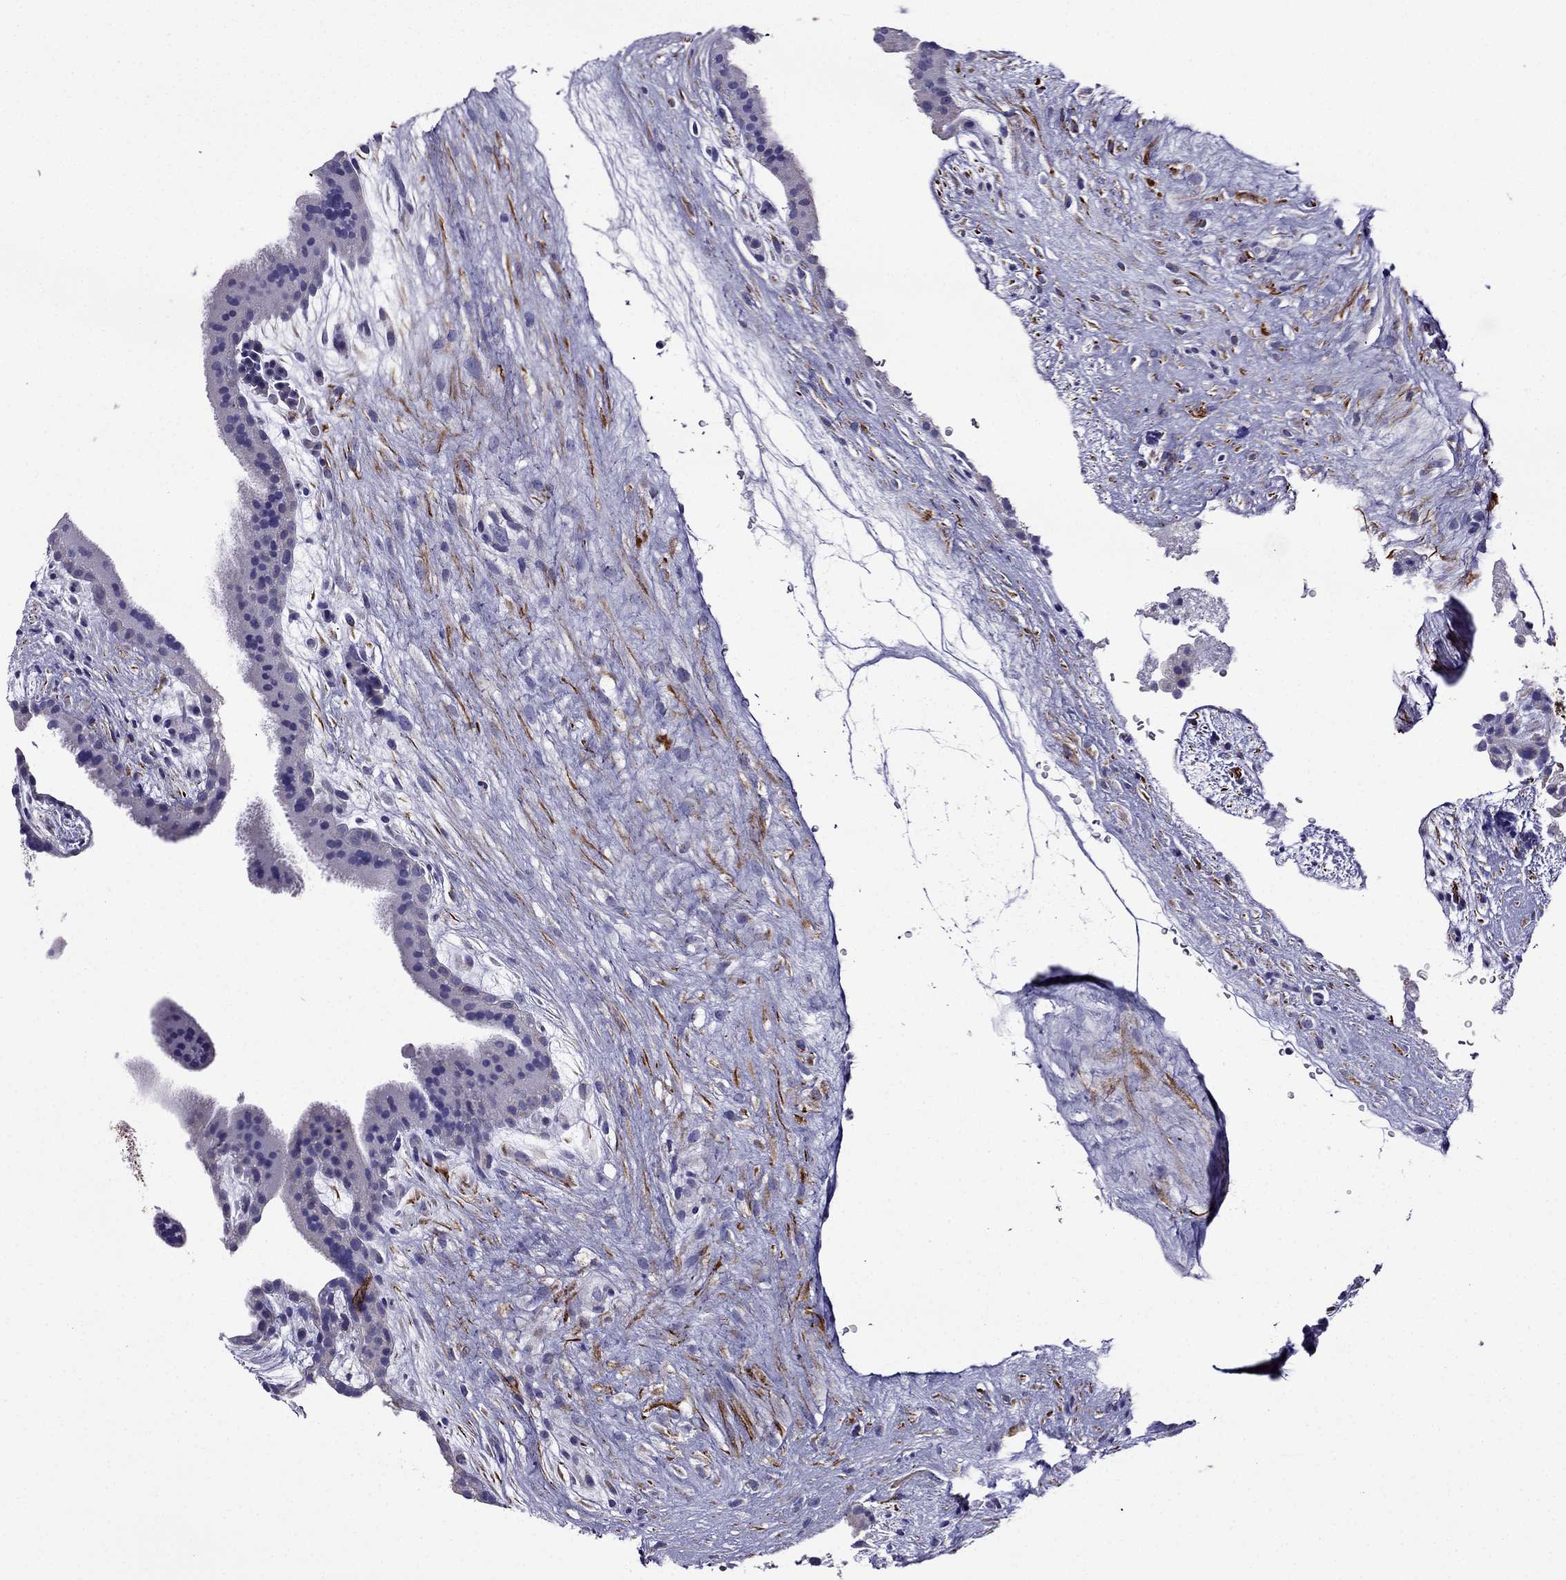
{"staining": {"intensity": "negative", "quantity": "none", "location": "none"}, "tissue": "placenta", "cell_type": "Decidual cells", "image_type": "normal", "snomed": [{"axis": "morphology", "description": "Normal tissue, NOS"}, {"axis": "topography", "description": "Placenta"}], "caption": "The immunohistochemistry micrograph has no significant positivity in decidual cells of placenta. The staining is performed using DAB brown chromogen with nuclei counter-stained in using hematoxylin.", "gene": "DSC1", "patient": {"sex": "female", "age": 19}}